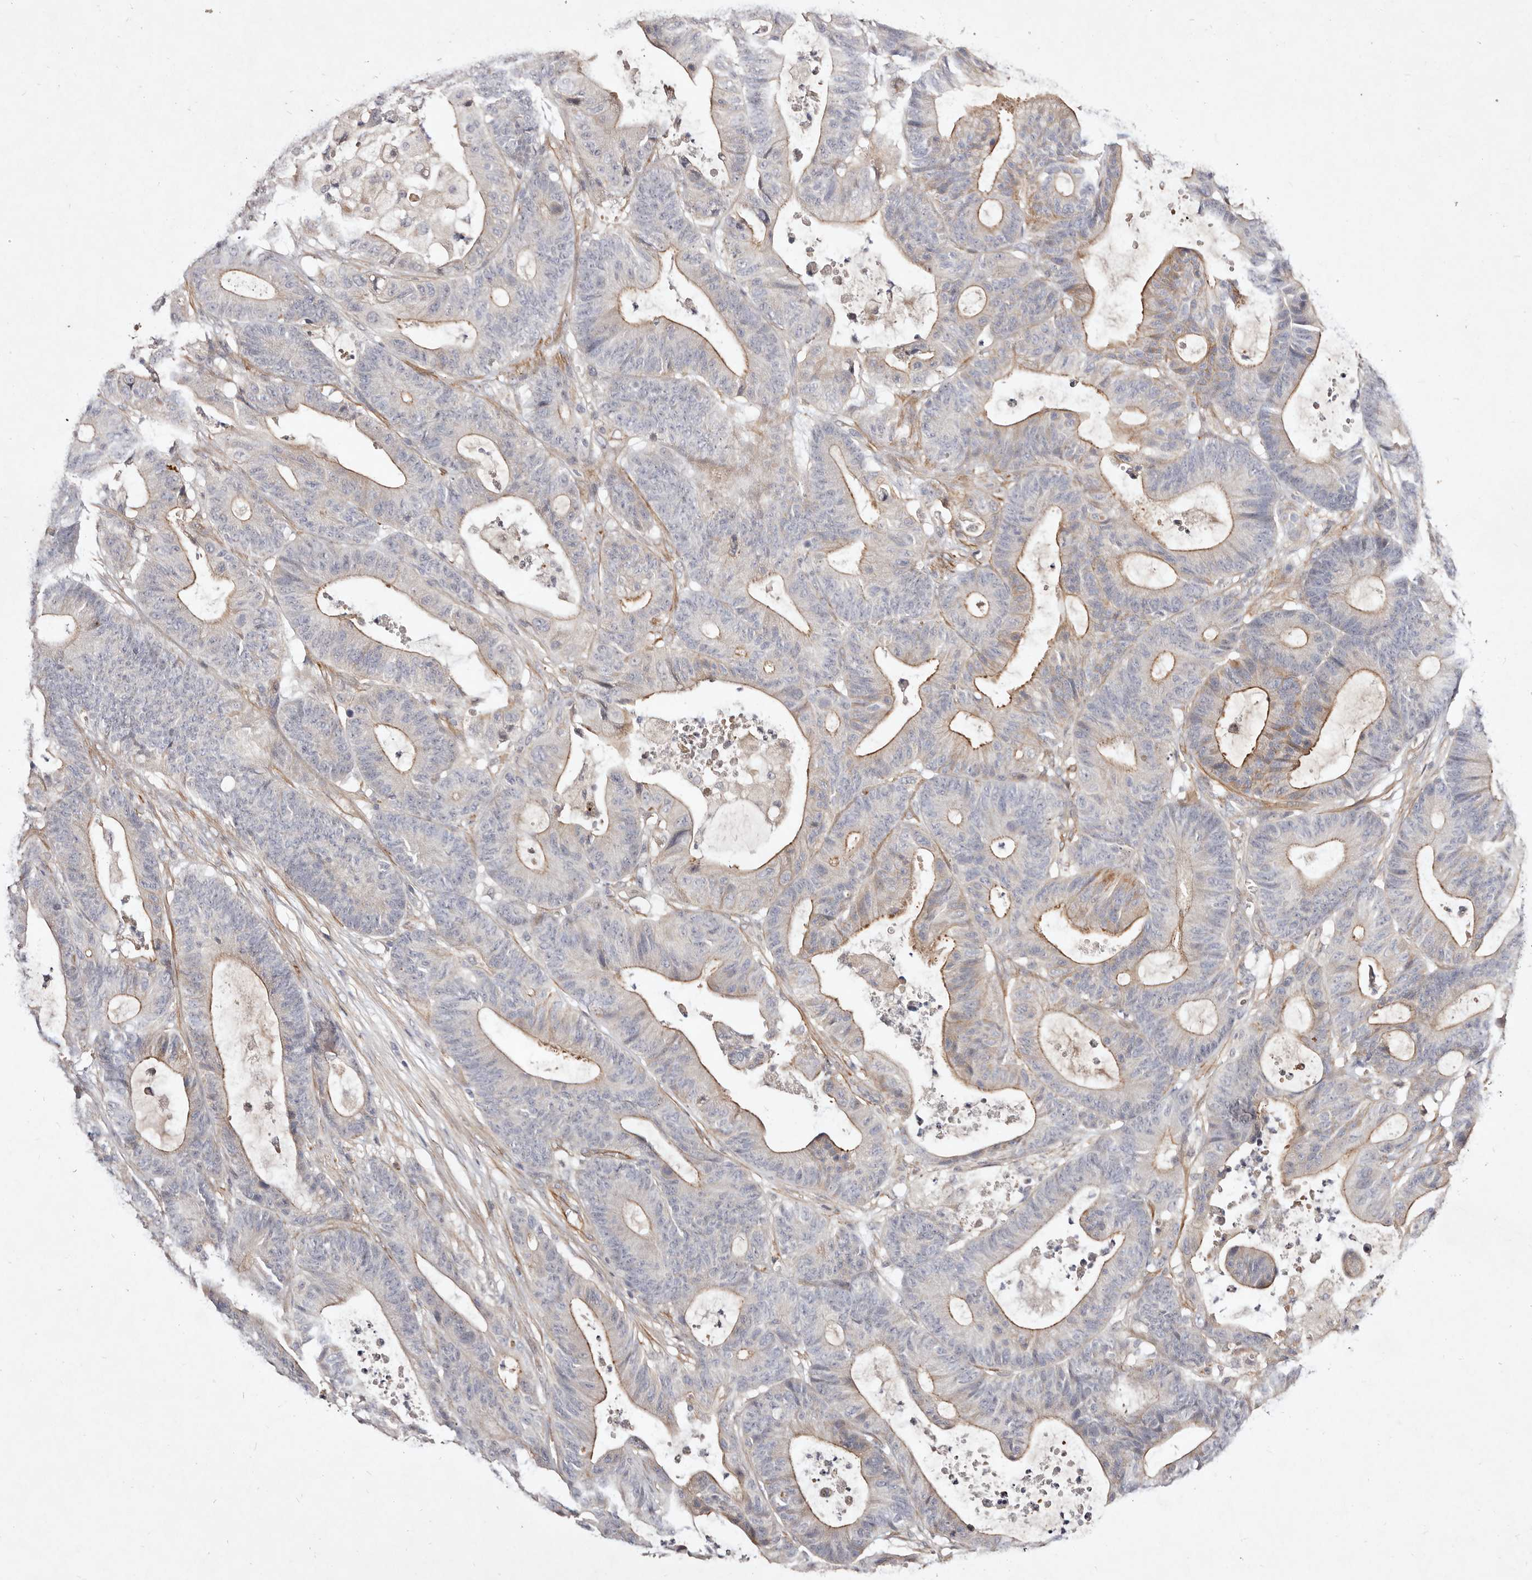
{"staining": {"intensity": "moderate", "quantity": "25%-75%", "location": "cytoplasmic/membranous"}, "tissue": "colorectal cancer", "cell_type": "Tumor cells", "image_type": "cancer", "snomed": [{"axis": "morphology", "description": "Adenocarcinoma, NOS"}, {"axis": "topography", "description": "Colon"}], "caption": "A brown stain highlights moderate cytoplasmic/membranous positivity of a protein in adenocarcinoma (colorectal) tumor cells.", "gene": "MTMR11", "patient": {"sex": "female", "age": 84}}